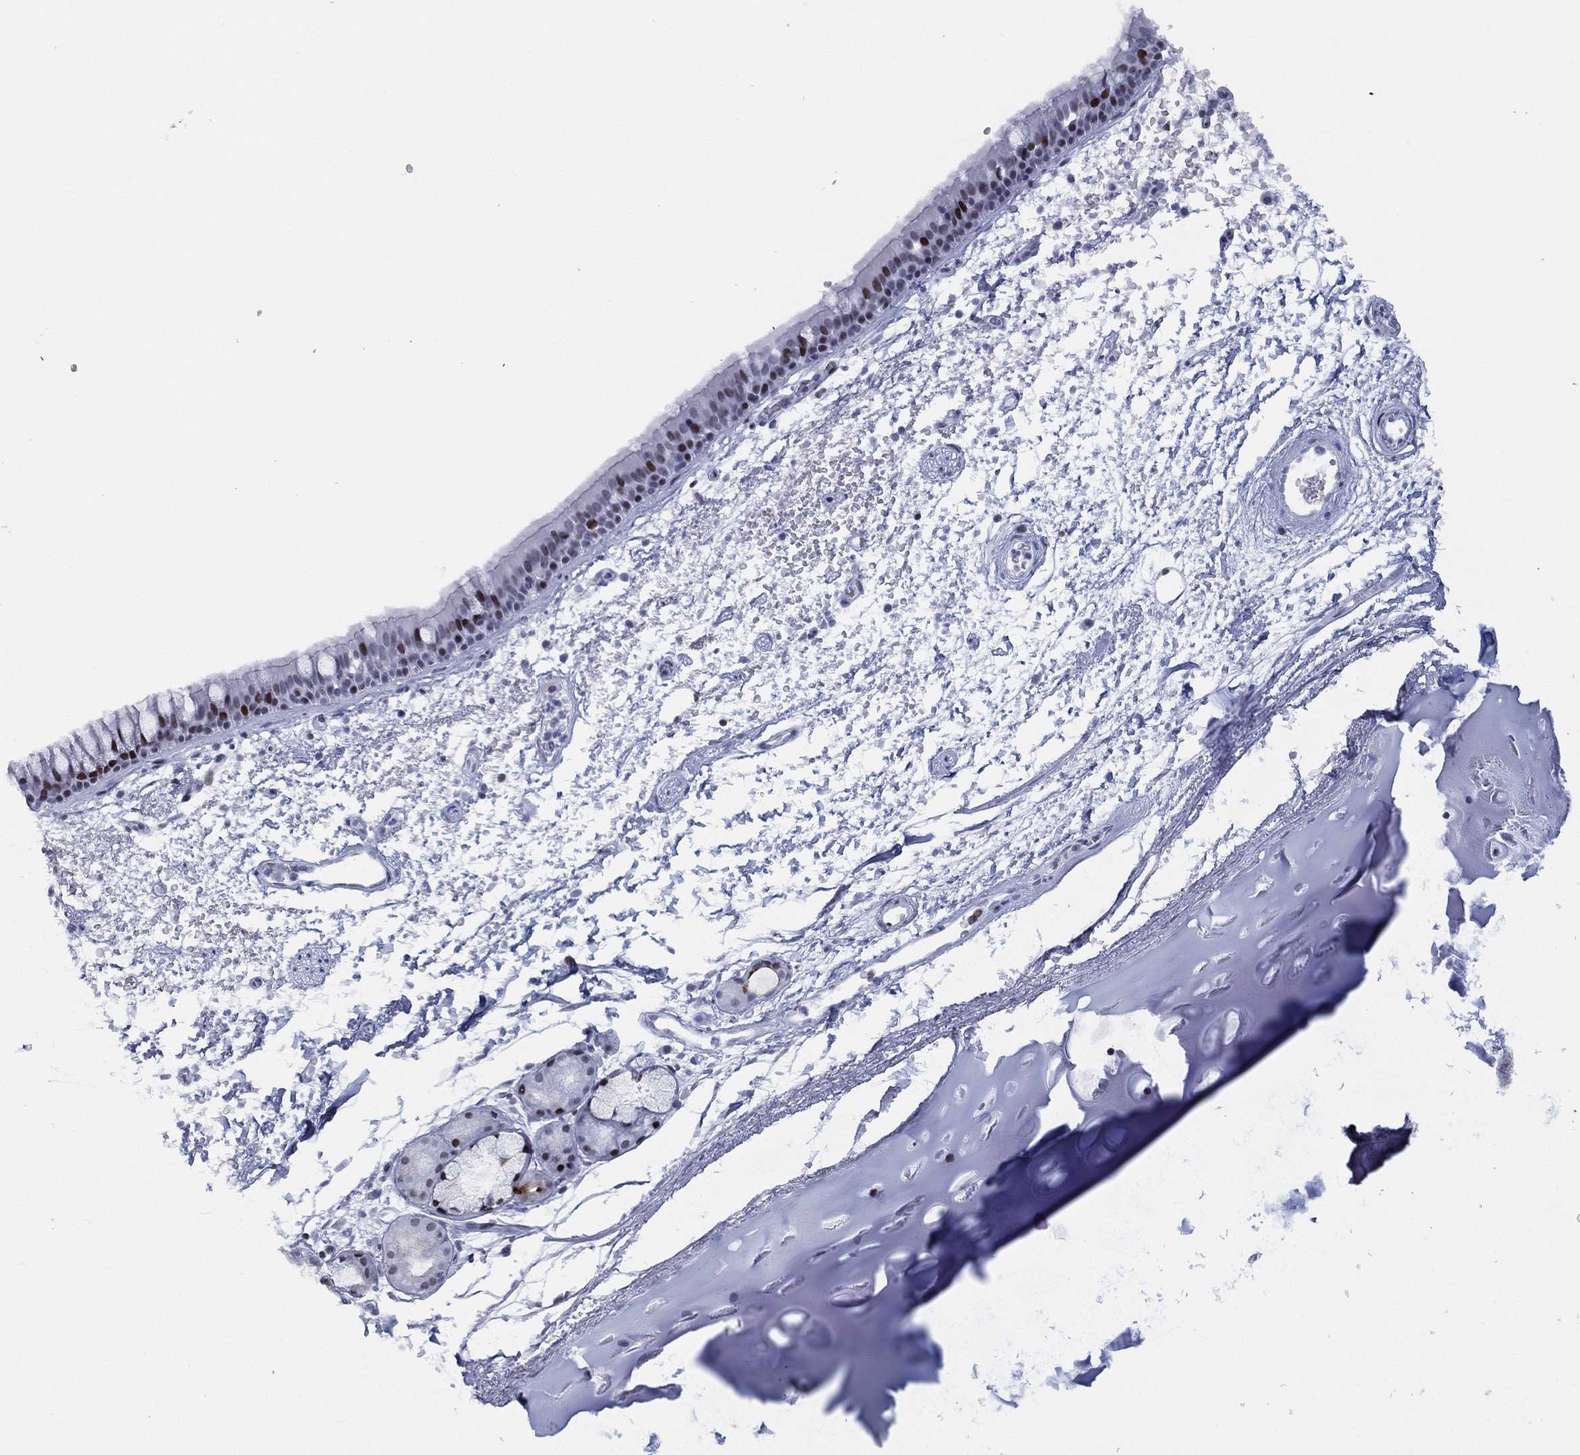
{"staining": {"intensity": "strong", "quantity": "<25%", "location": "nuclear"}, "tissue": "bronchus", "cell_type": "Respiratory epithelial cells", "image_type": "normal", "snomed": [{"axis": "morphology", "description": "Normal tissue, NOS"}, {"axis": "topography", "description": "Cartilage tissue"}, {"axis": "topography", "description": "Bronchus"}], "caption": "Normal bronchus was stained to show a protein in brown. There is medium levels of strong nuclear staining in approximately <25% of respiratory epithelial cells. The staining was performed using DAB (3,3'-diaminobenzidine), with brown indicating positive protein expression. Nuclei are stained blue with hematoxylin.", "gene": "CYB561D2", "patient": {"sex": "male", "age": 66}}